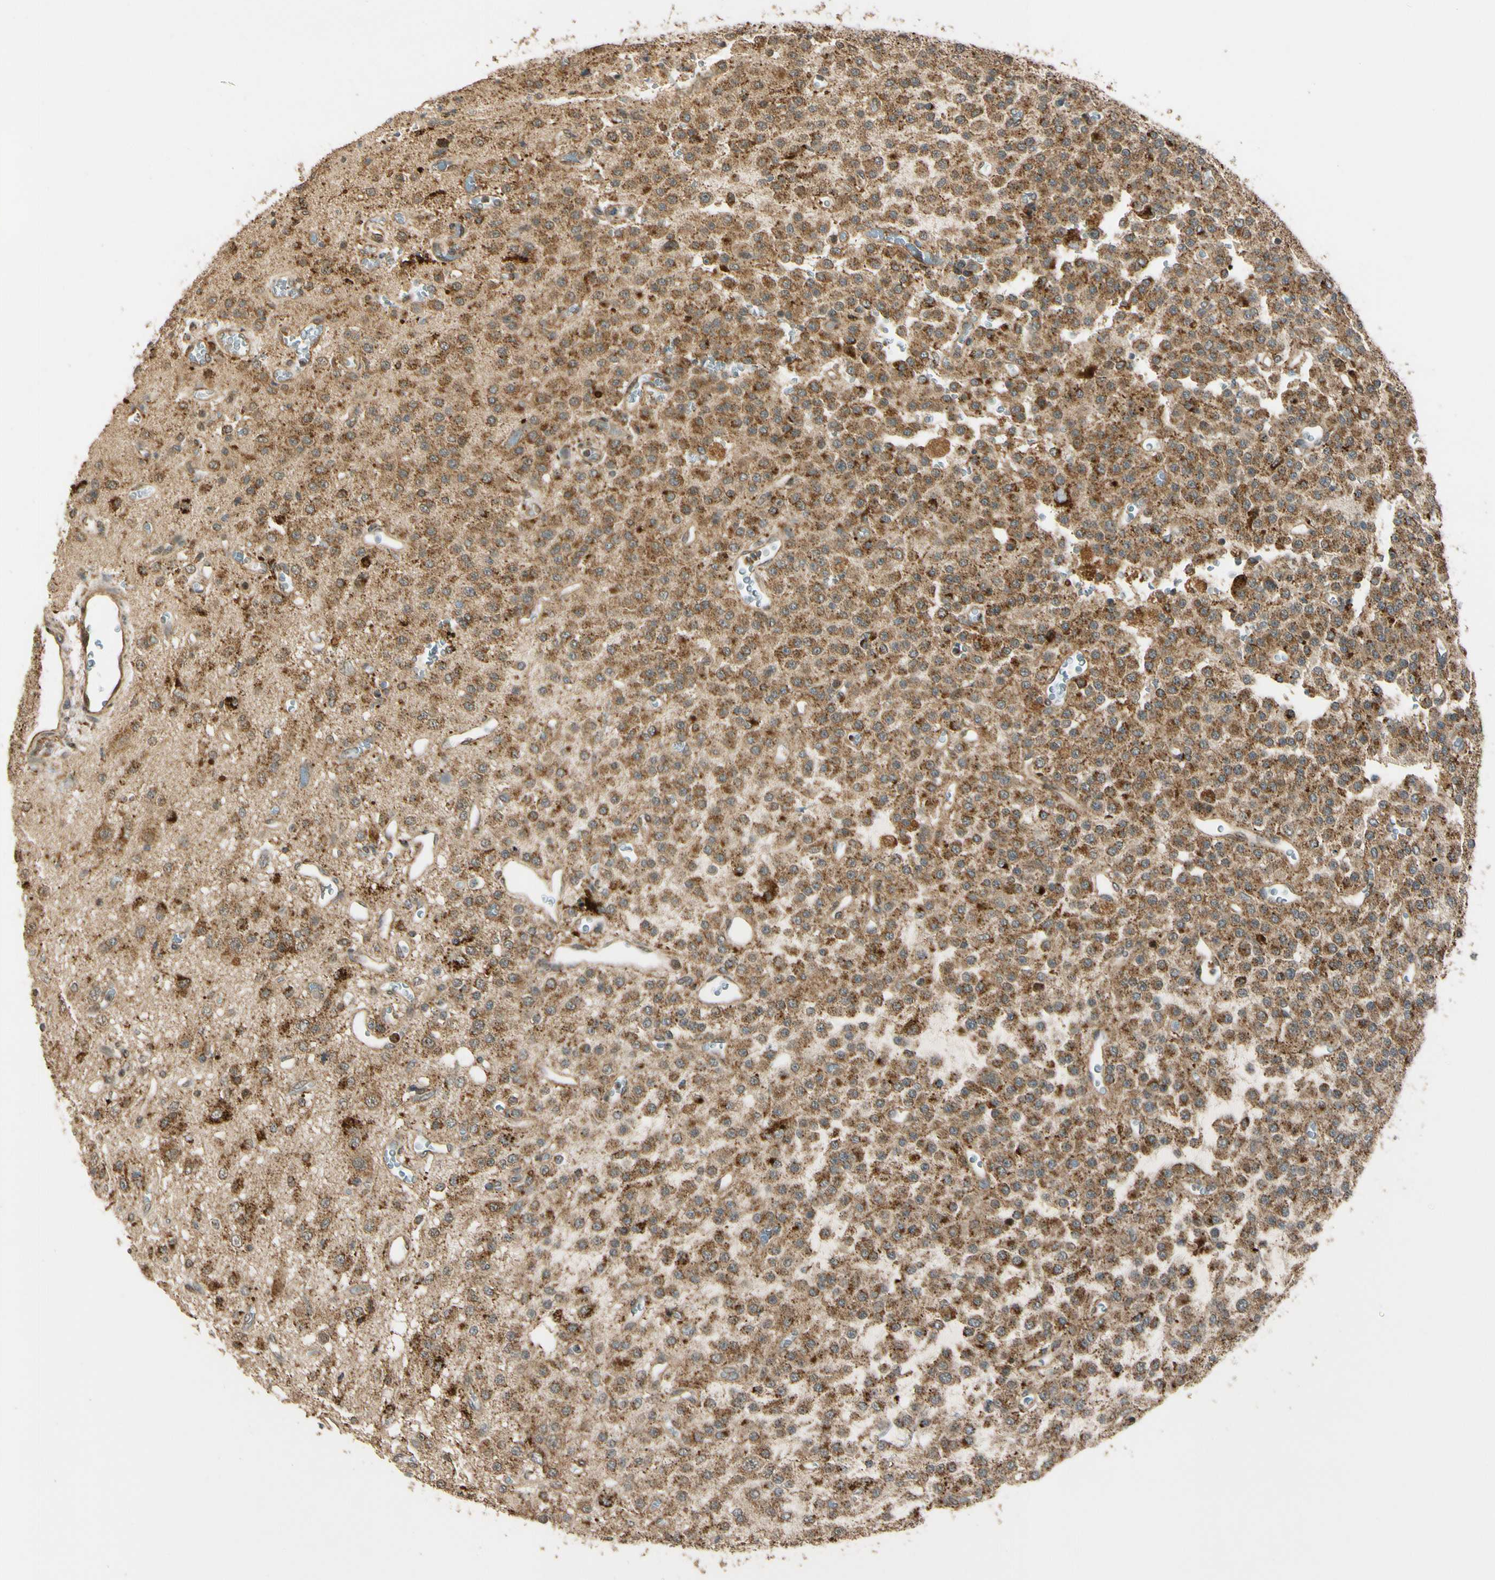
{"staining": {"intensity": "moderate", "quantity": ">75%", "location": "cytoplasmic/membranous"}, "tissue": "glioma", "cell_type": "Tumor cells", "image_type": "cancer", "snomed": [{"axis": "morphology", "description": "Glioma, malignant, Low grade"}, {"axis": "topography", "description": "Brain"}], "caption": "Immunohistochemistry histopathology image of glioma stained for a protein (brown), which shows medium levels of moderate cytoplasmic/membranous positivity in about >75% of tumor cells.", "gene": "LAMTOR1", "patient": {"sex": "male", "age": 38}}